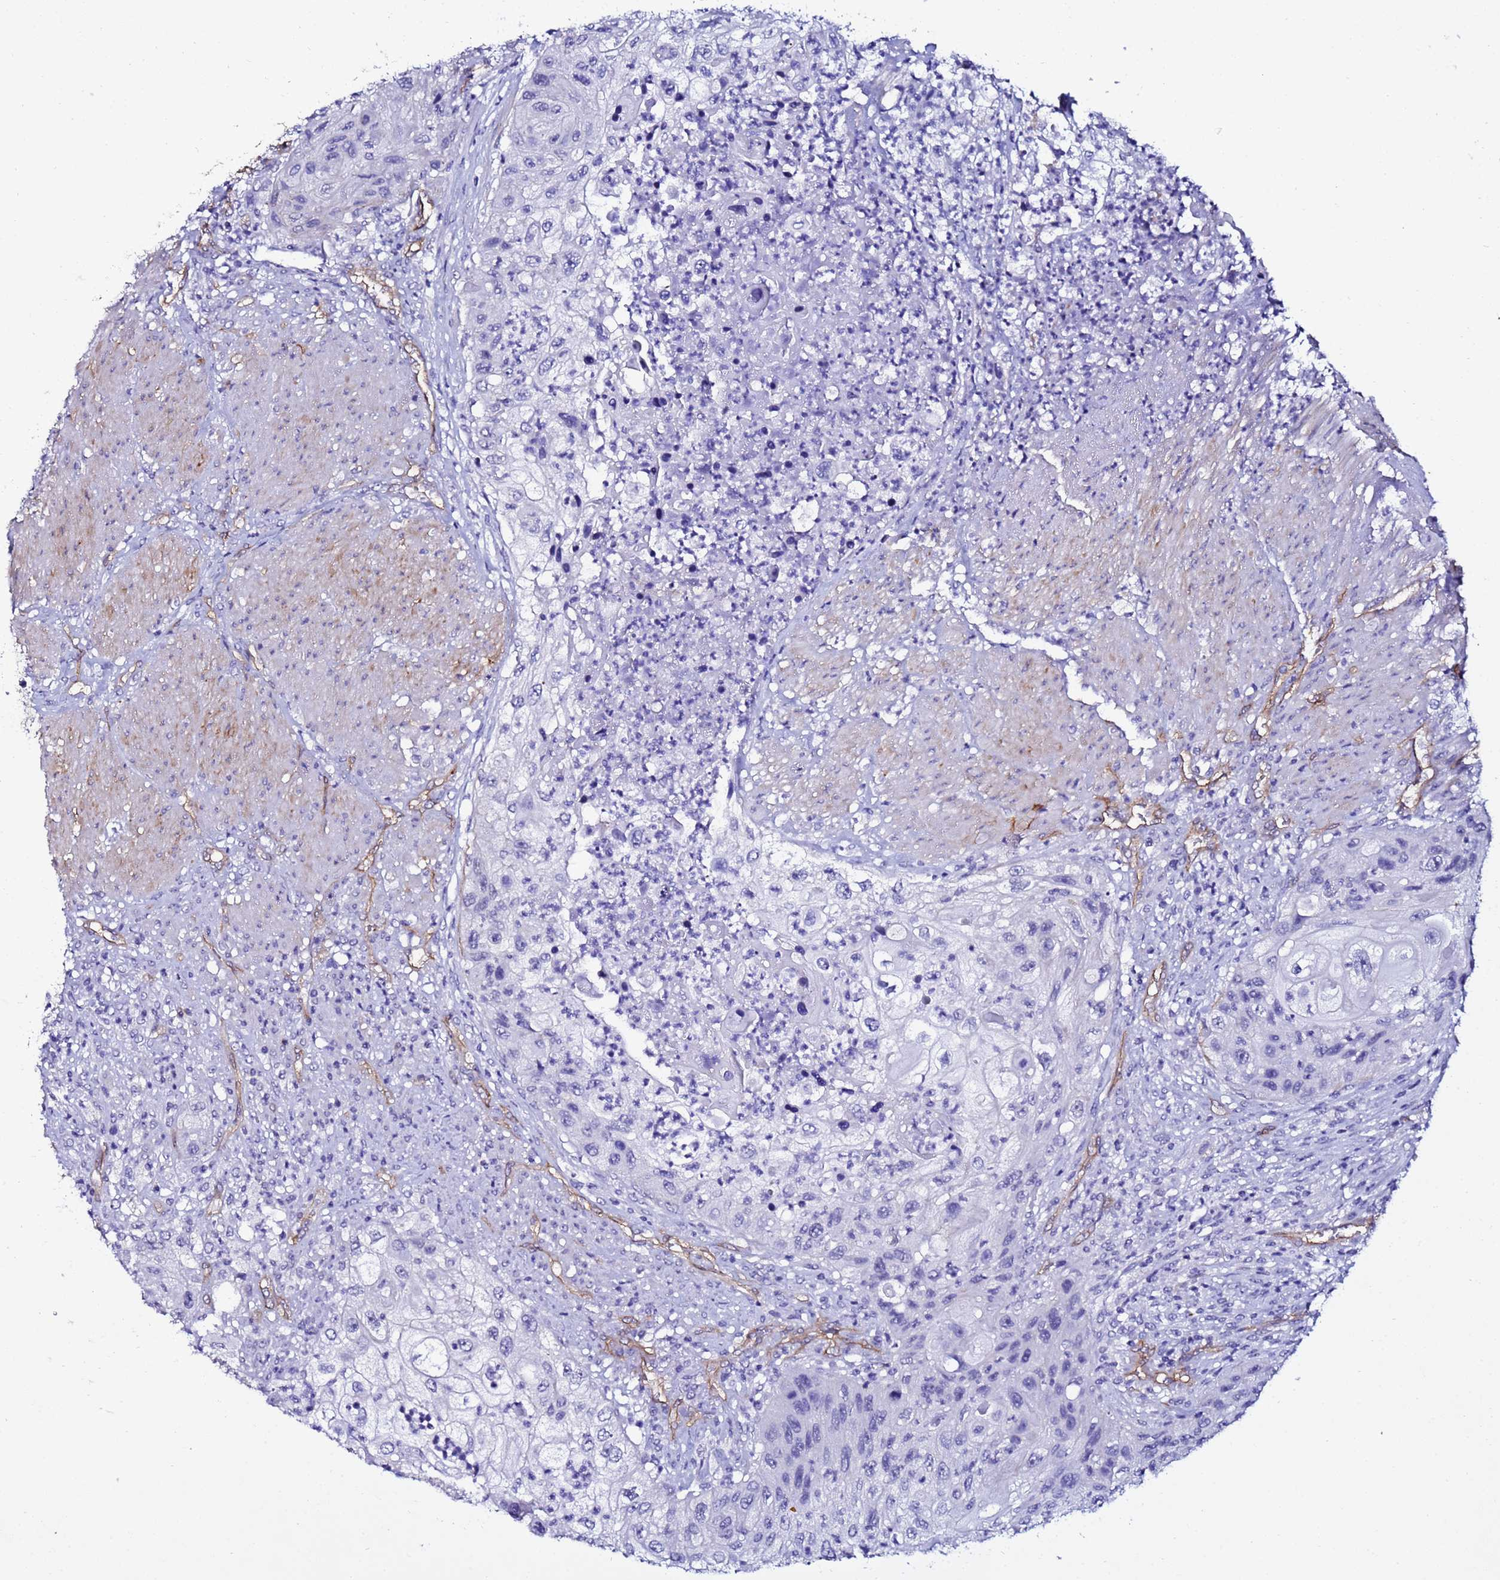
{"staining": {"intensity": "negative", "quantity": "none", "location": "none"}, "tissue": "urothelial cancer", "cell_type": "Tumor cells", "image_type": "cancer", "snomed": [{"axis": "morphology", "description": "Urothelial carcinoma, High grade"}, {"axis": "topography", "description": "Urinary bladder"}], "caption": "This is an immunohistochemistry micrograph of human urothelial cancer. There is no expression in tumor cells.", "gene": "DEFB104A", "patient": {"sex": "female", "age": 60}}